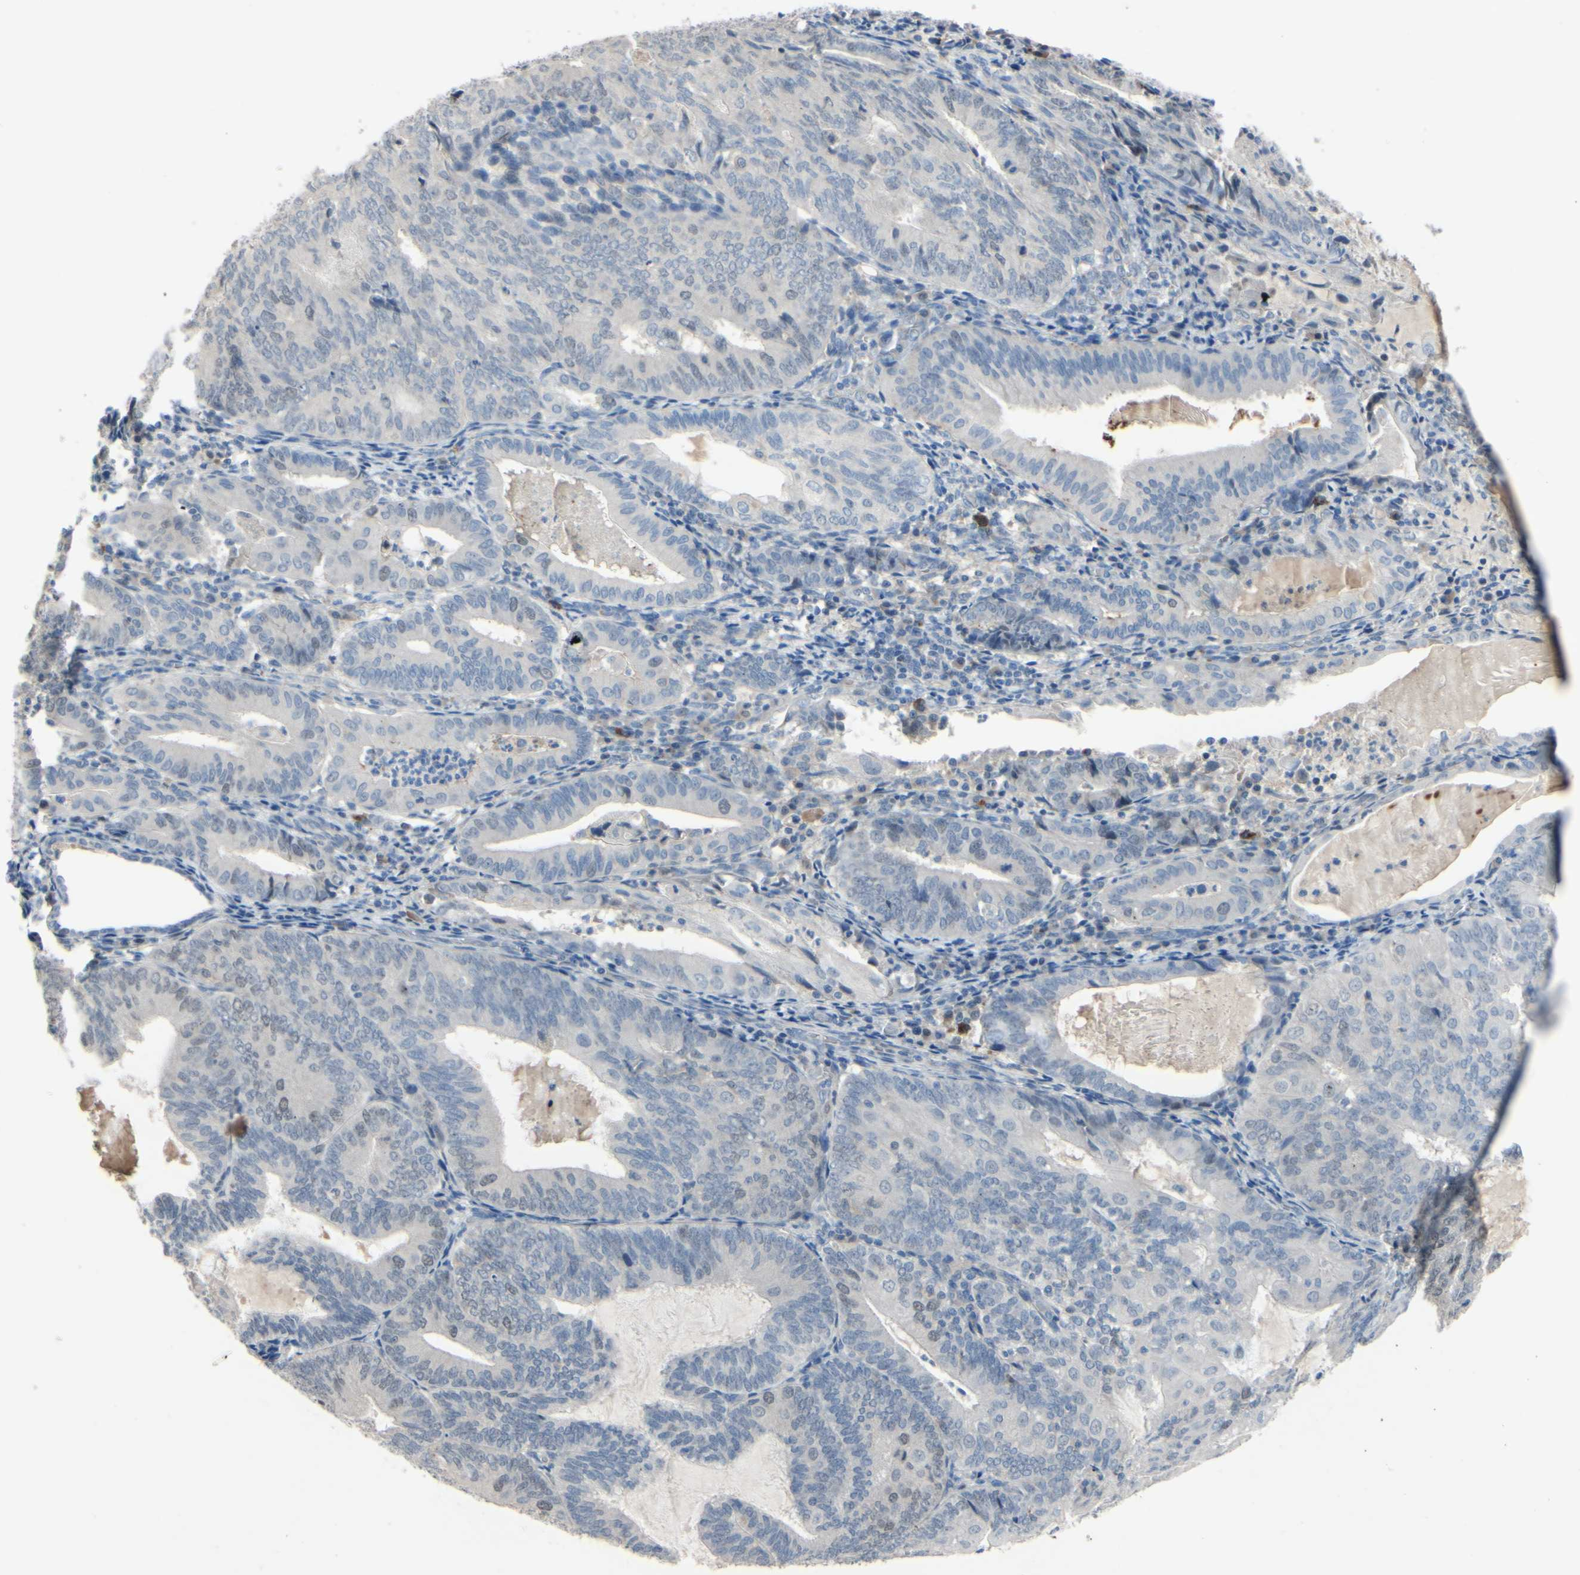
{"staining": {"intensity": "weak", "quantity": "<25%", "location": "nuclear"}, "tissue": "endometrial cancer", "cell_type": "Tumor cells", "image_type": "cancer", "snomed": [{"axis": "morphology", "description": "Adenocarcinoma, NOS"}, {"axis": "topography", "description": "Endometrium"}], "caption": "This is an immunohistochemistry (IHC) photomicrograph of human endometrial cancer. There is no expression in tumor cells.", "gene": "LHX9", "patient": {"sex": "female", "age": 81}}